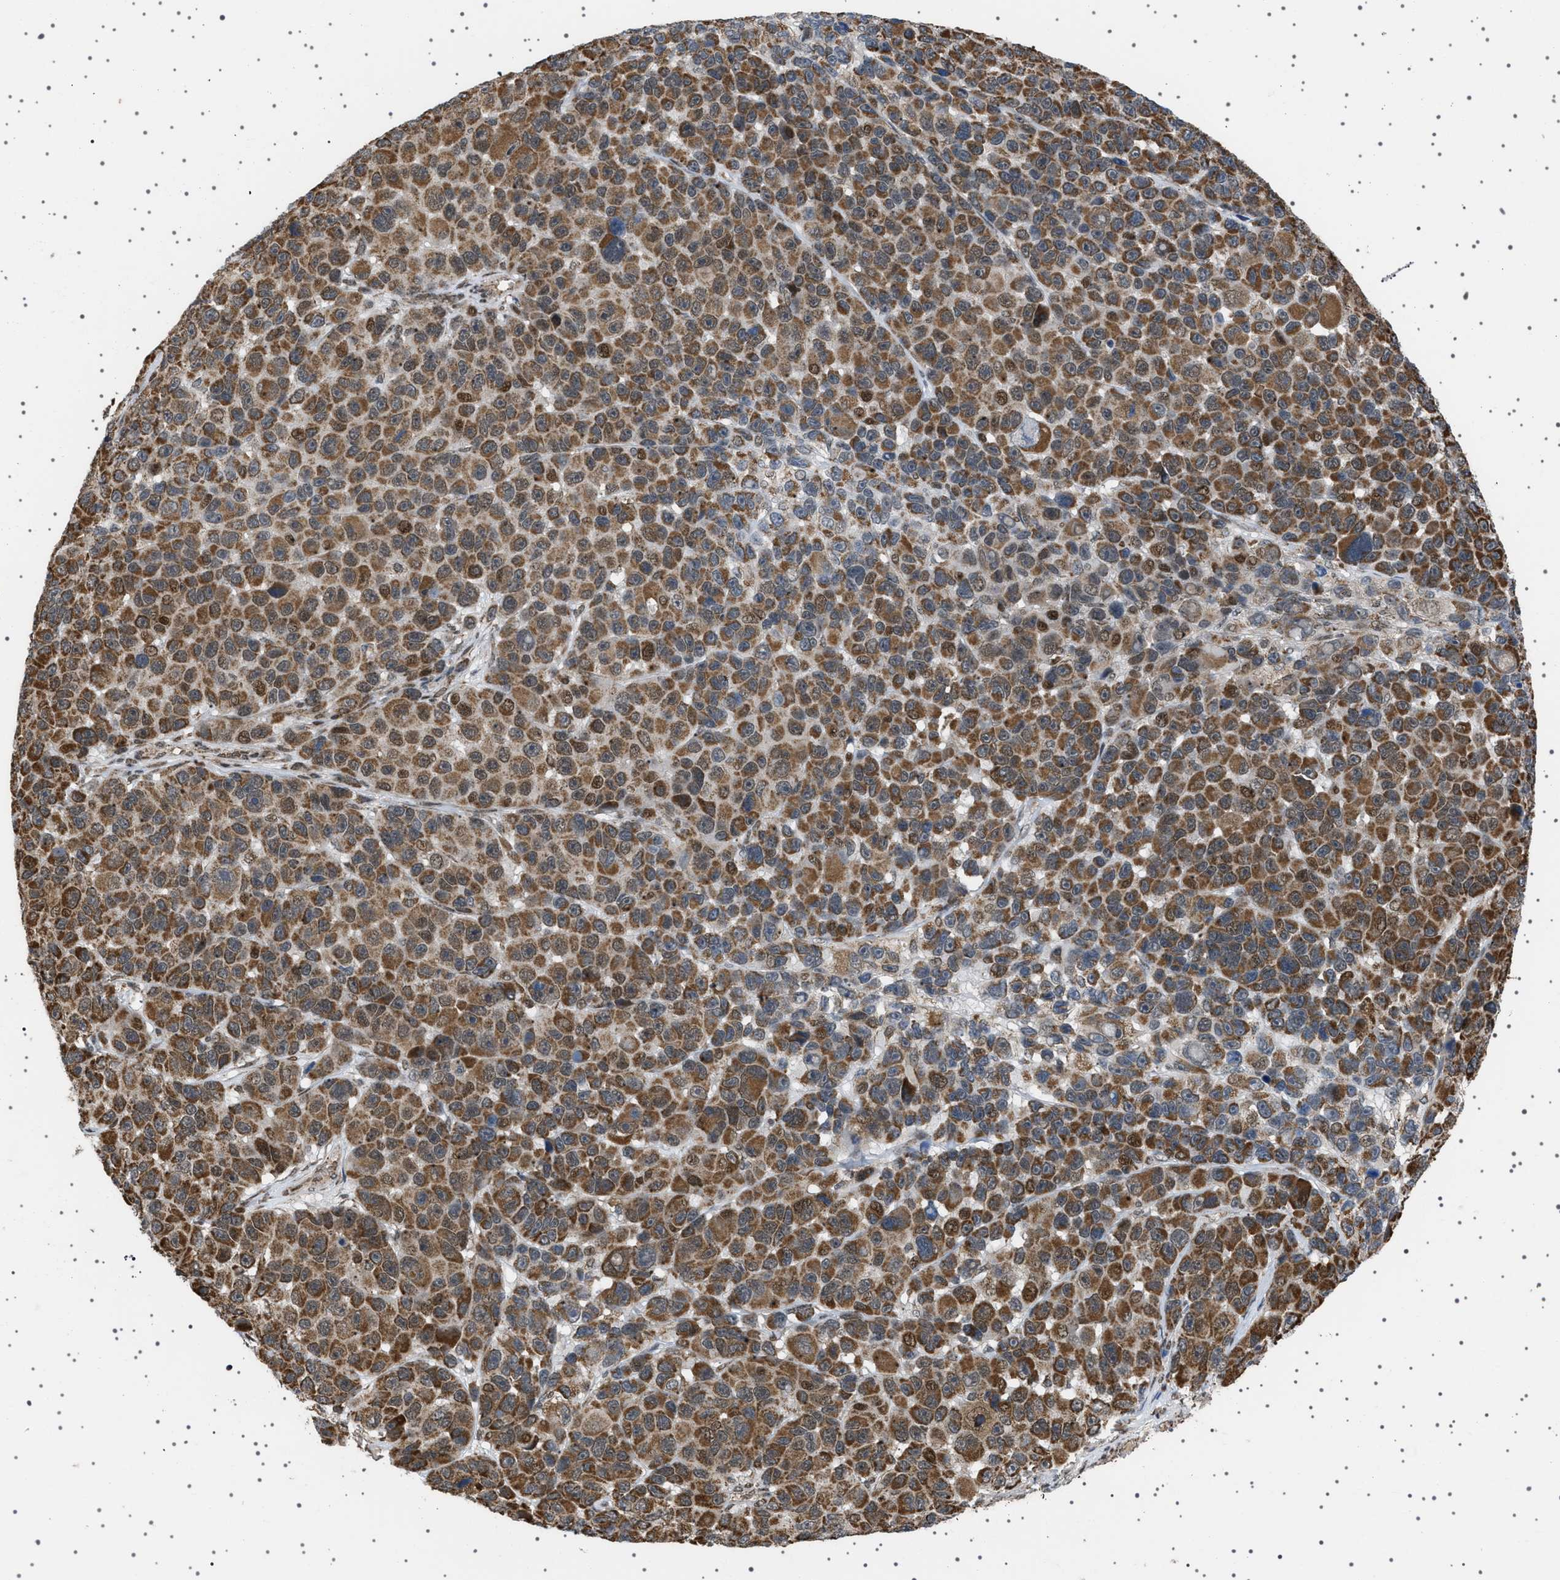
{"staining": {"intensity": "strong", "quantity": ">75%", "location": "cytoplasmic/membranous,nuclear"}, "tissue": "melanoma", "cell_type": "Tumor cells", "image_type": "cancer", "snomed": [{"axis": "morphology", "description": "Malignant melanoma, NOS"}, {"axis": "topography", "description": "Skin"}], "caption": "An immunohistochemistry (IHC) photomicrograph of neoplastic tissue is shown. Protein staining in brown highlights strong cytoplasmic/membranous and nuclear positivity in melanoma within tumor cells.", "gene": "MELK", "patient": {"sex": "male", "age": 53}}